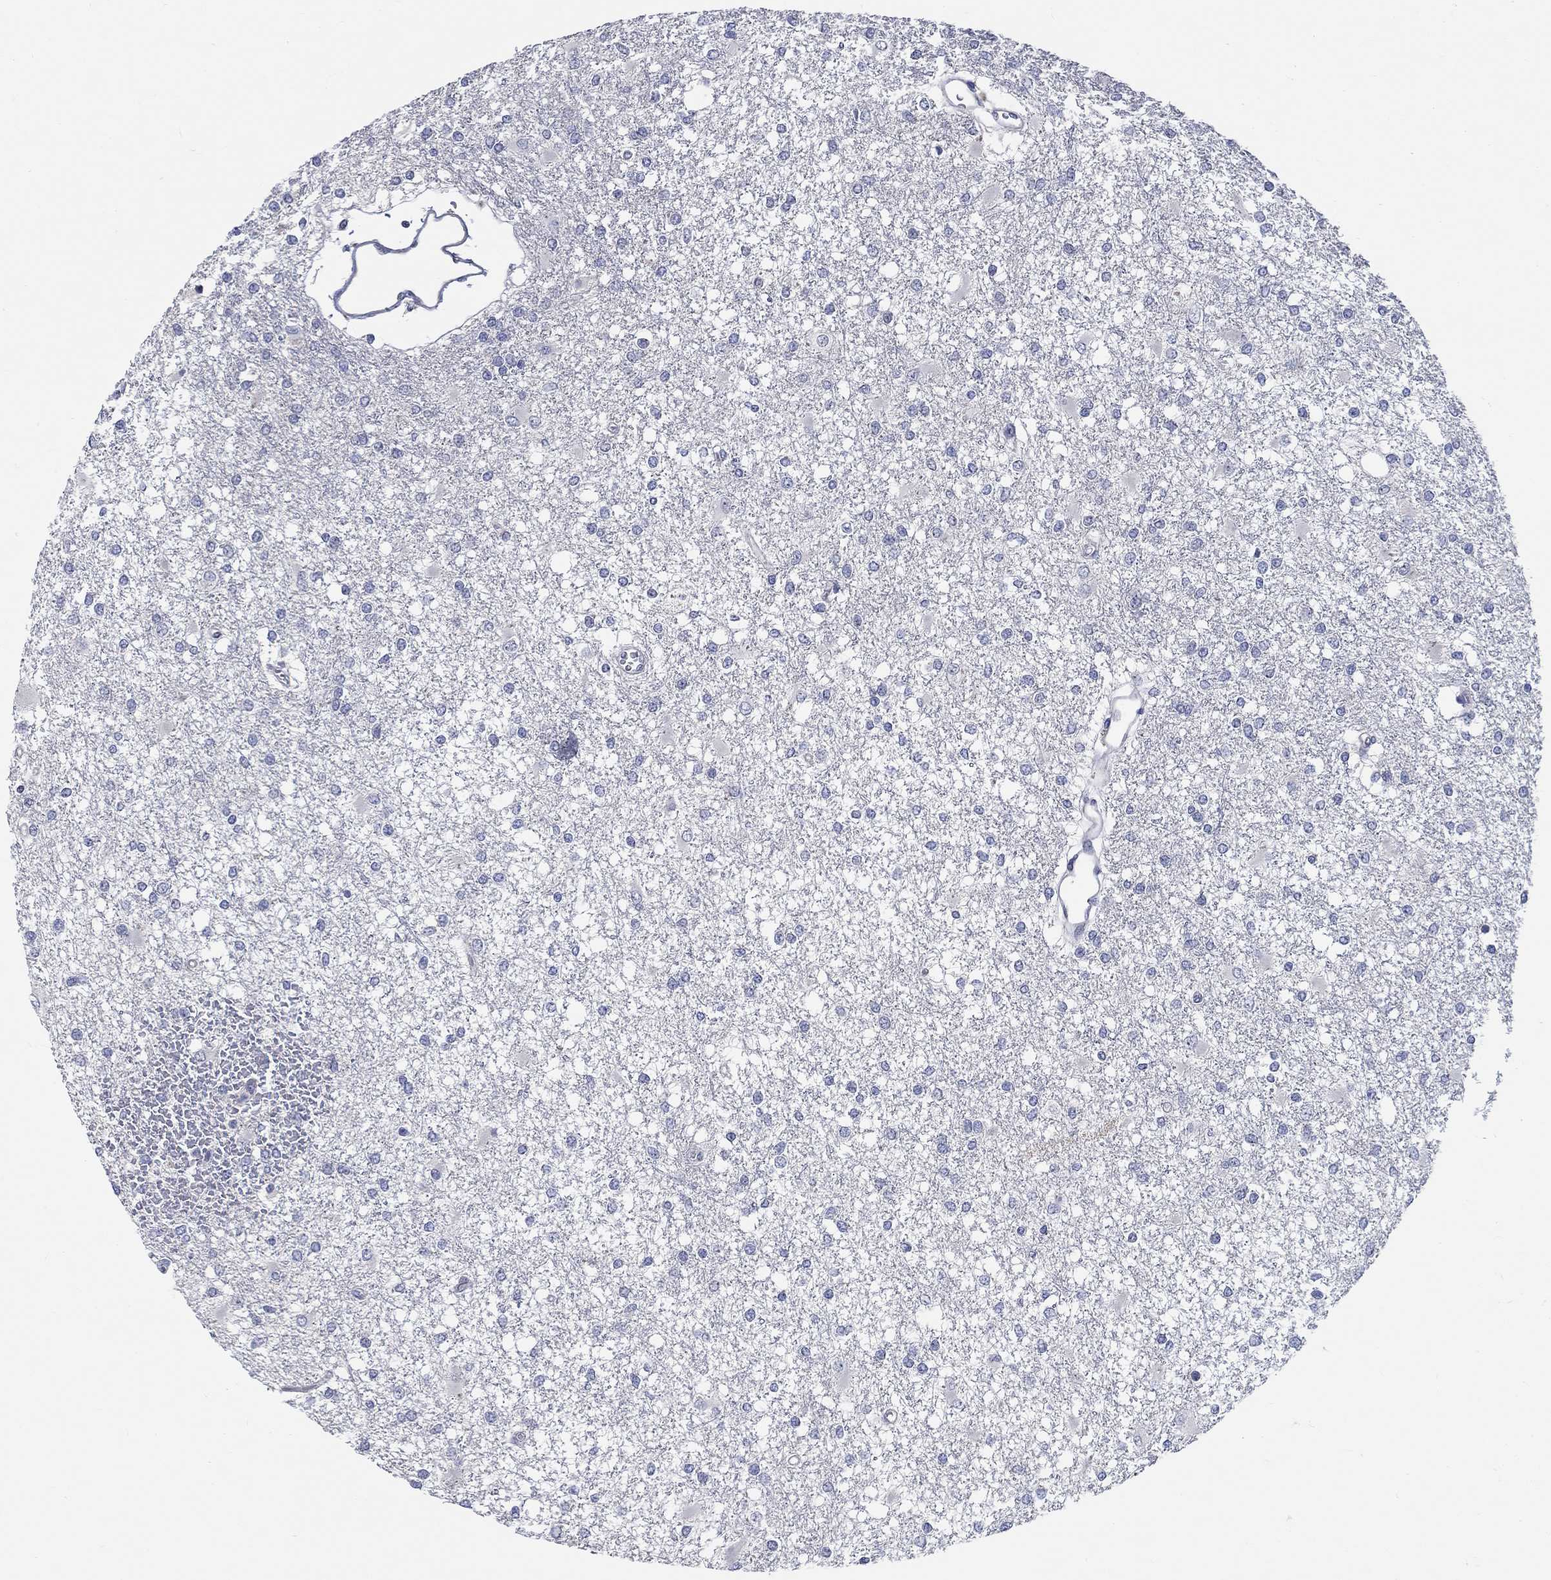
{"staining": {"intensity": "negative", "quantity": "none", "location": "none"}, "tissue": "glioma", "cell_type": "Tumor cells", "image_type": "cancer", "snomed": [{"axis": "morphology", "description": "Glioma, malignant, High grade"}, {"axis": "topography", "description": "Cerebral cortex"}], "caption": "Immunohistochemistry of human malignant glioma (high-grade) shows no positivity in tumor cells.", "gene": "SMIM18", "patient": {"sex": "male", "age": 79}}